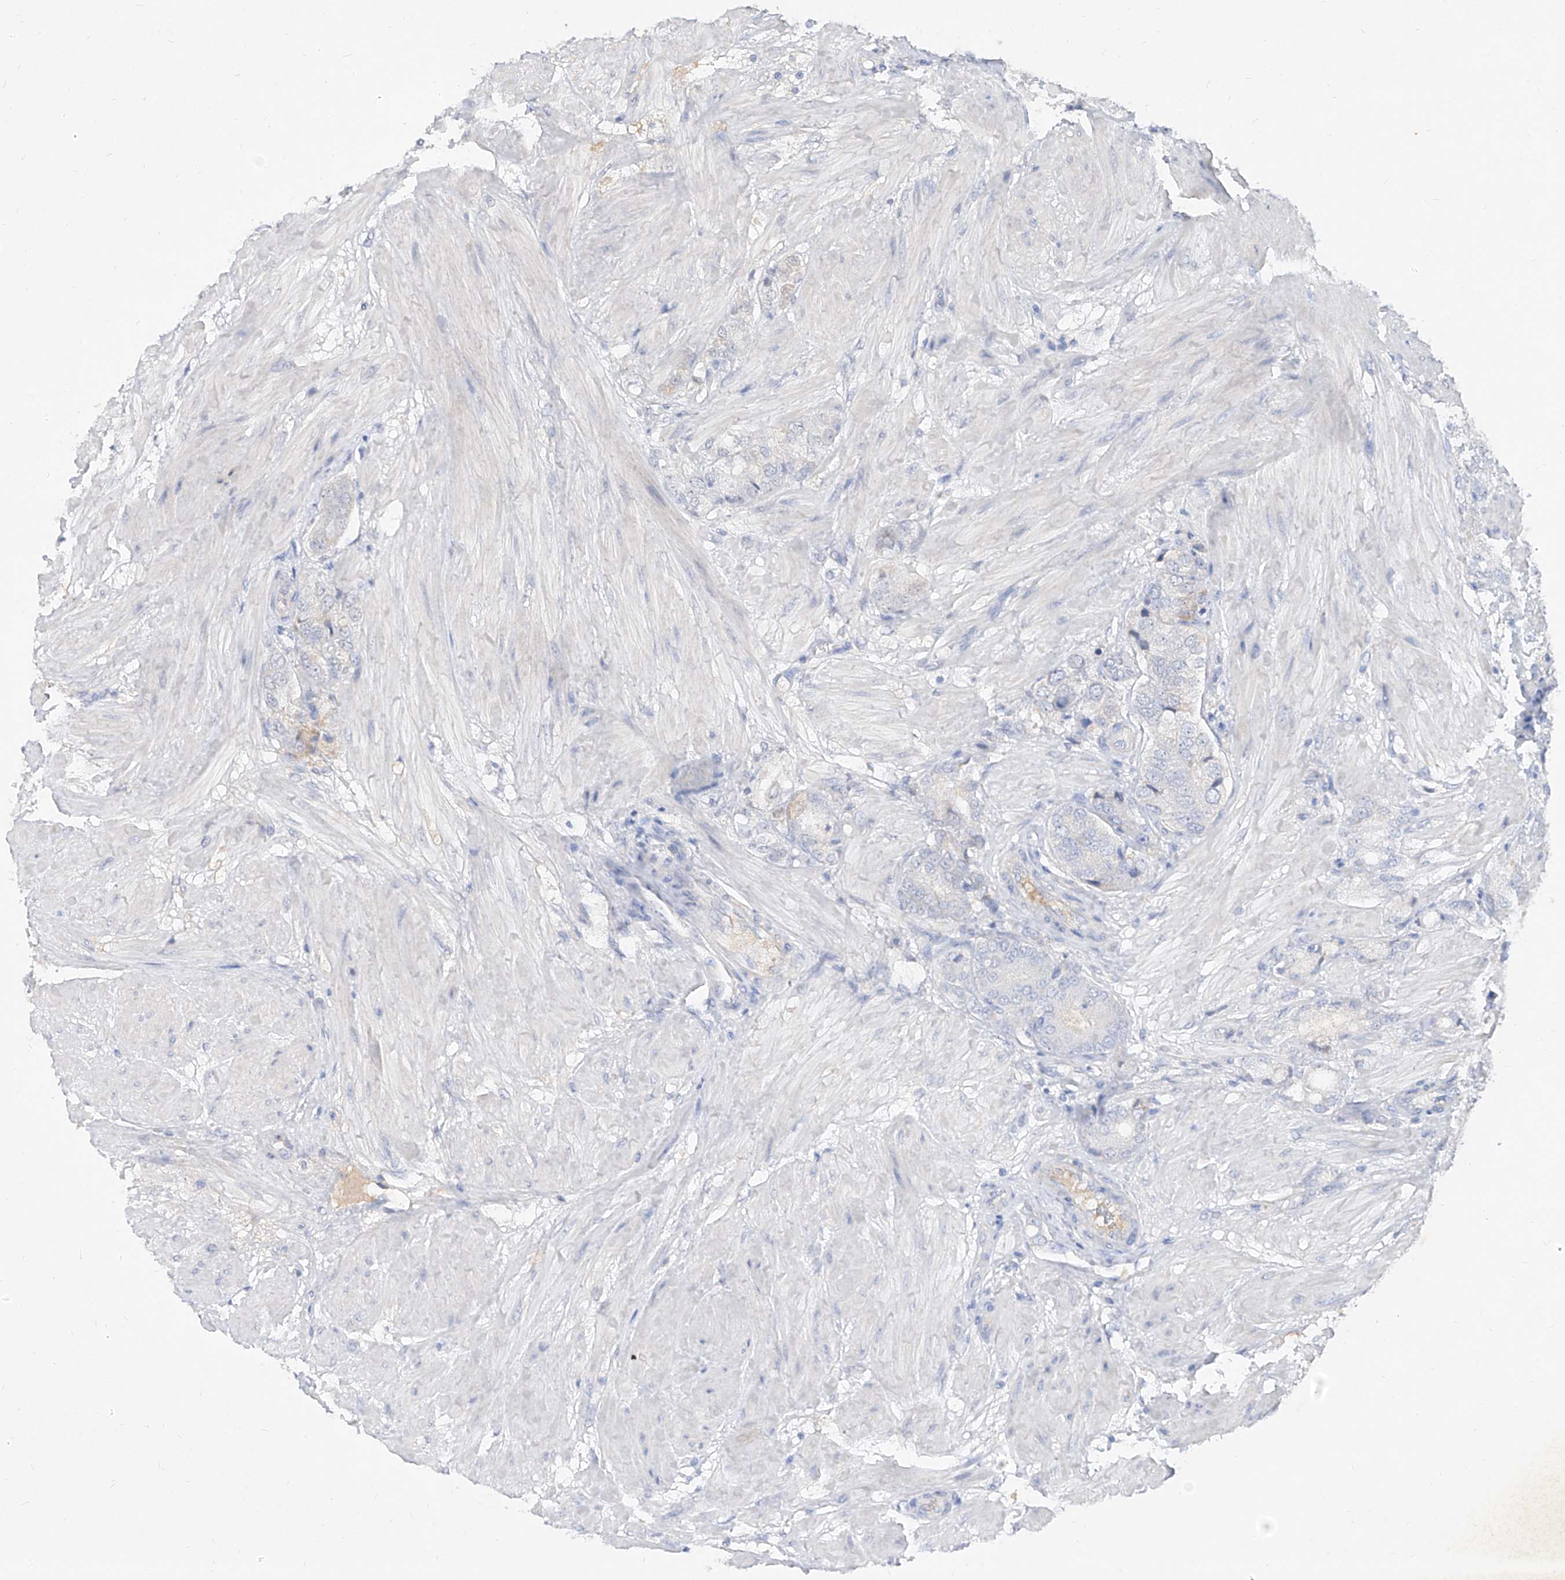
{"staining": {"intensity": "negative", "quantity": "none", "location": "none"}, "tissue": "prostate cancer", "cell_type": "Tumor cells", "image_type": "cancer", "snomed": [{"axis": "morphology", "description": "Adenocarcinoma, High grade"}, {"axis": "topography", "description": "Prostate"}], "caption": "Tumor cells are negative for brown protein staining in prostate cancer. Brightfield microscopy of immunohistochemistry (IHC) stained with DAB (brown) and hematoxylin (blue), captured at high magnification.", "gene": "C4A", "patient": {"sex": "male", "age": 50}}